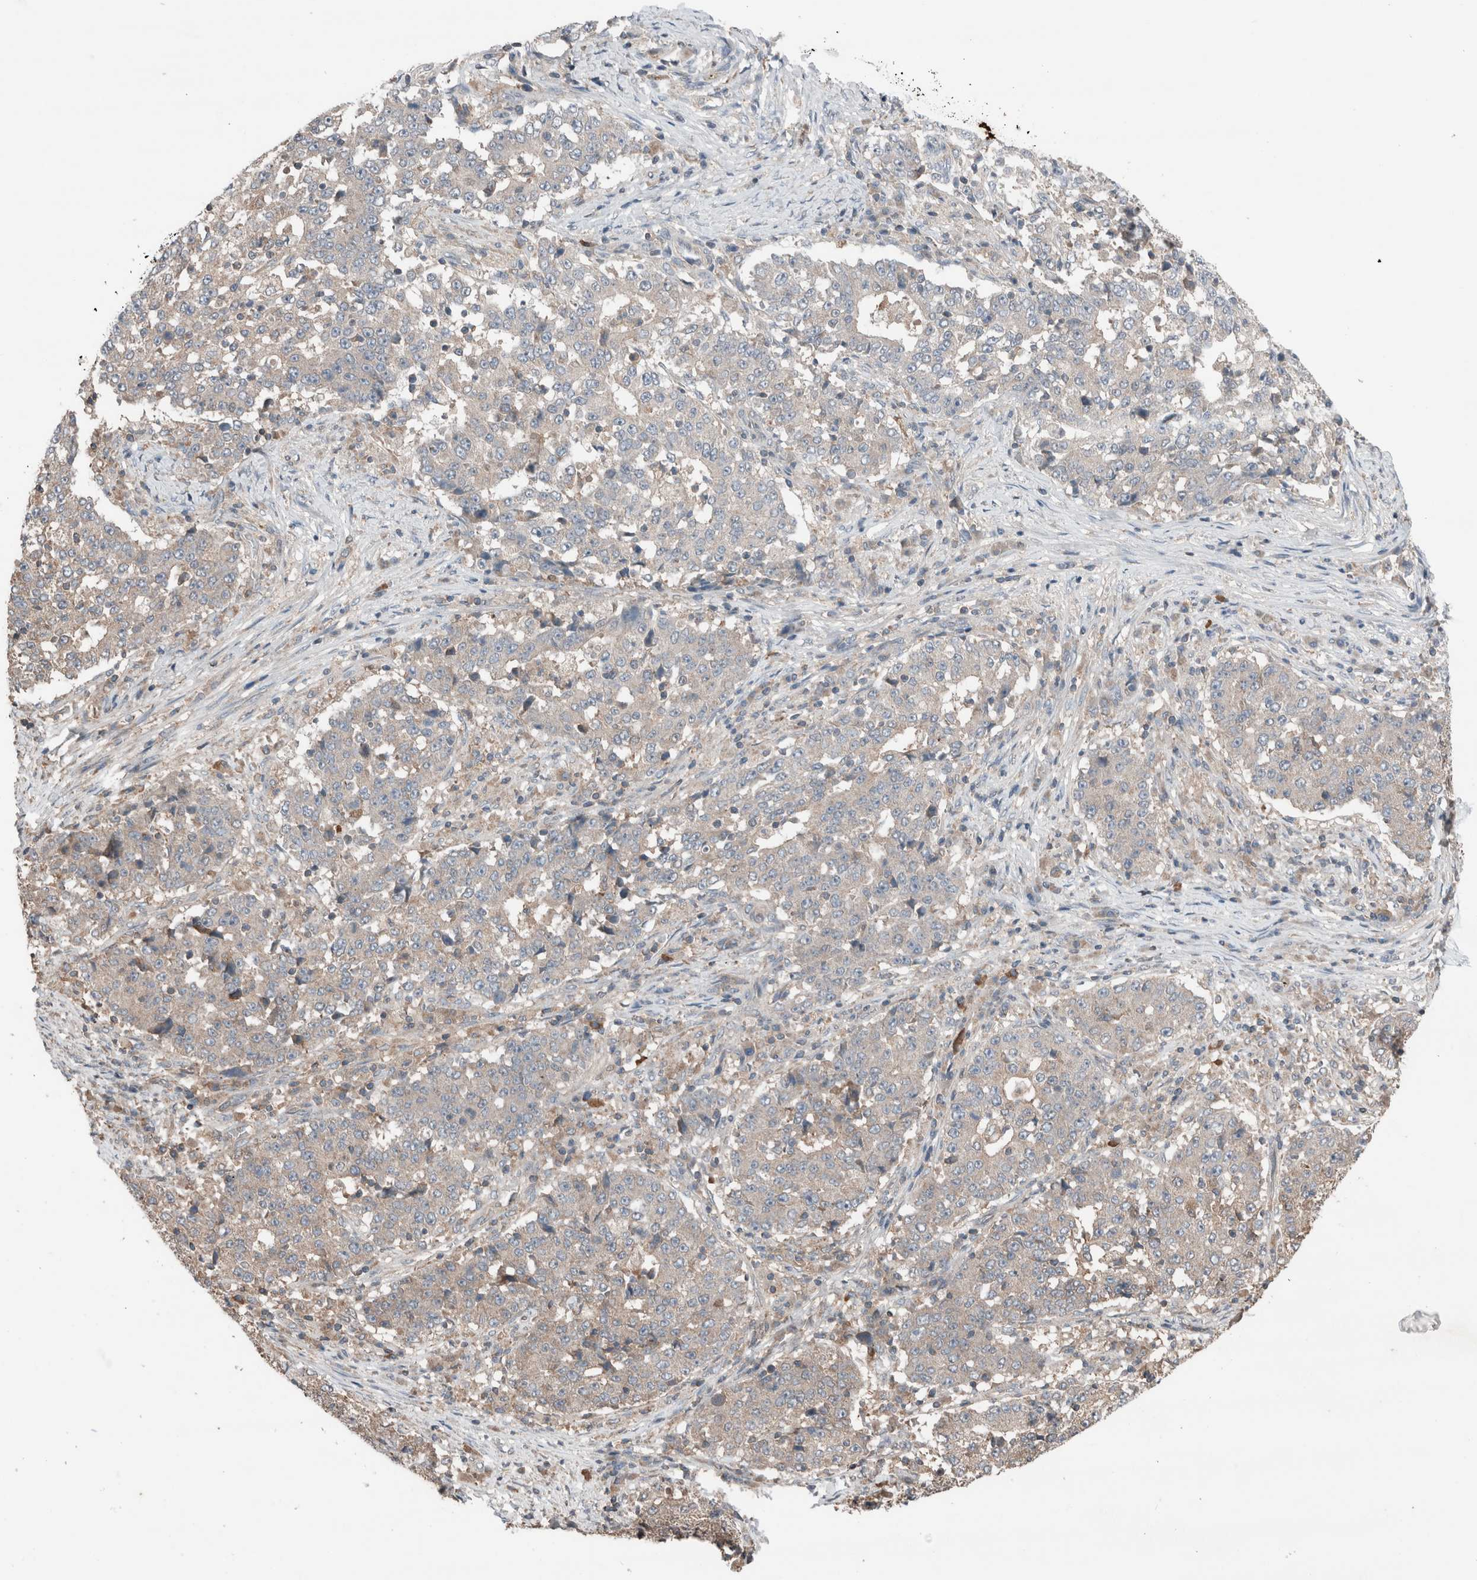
{"staining": {"intensity": "negative", "quantity": "none", "location": "none"}, "tissue": "stomach cancer", "cell_type": "Tumor cells", "image_type": "cancer", "snomed": [{"axis": "morphology", "description": "Adenocarcinoma, NOS"}, {"axis": "topography", "description": "Stomach"}], "caption": "High magnification brightfield microscopy of adenocarcinoma (stomach) stained with DAB (3,3'-diaminobenzidine) (brown) and counterstained with hematoxylin (blue): tumor cells show no significant expression. (DAB (3,3'-diaminobenzidine) immunohistochemistry with hematoxylin counter stain).", "gene": "KLK14", "patient": {"sex": "male", "age": 59}}